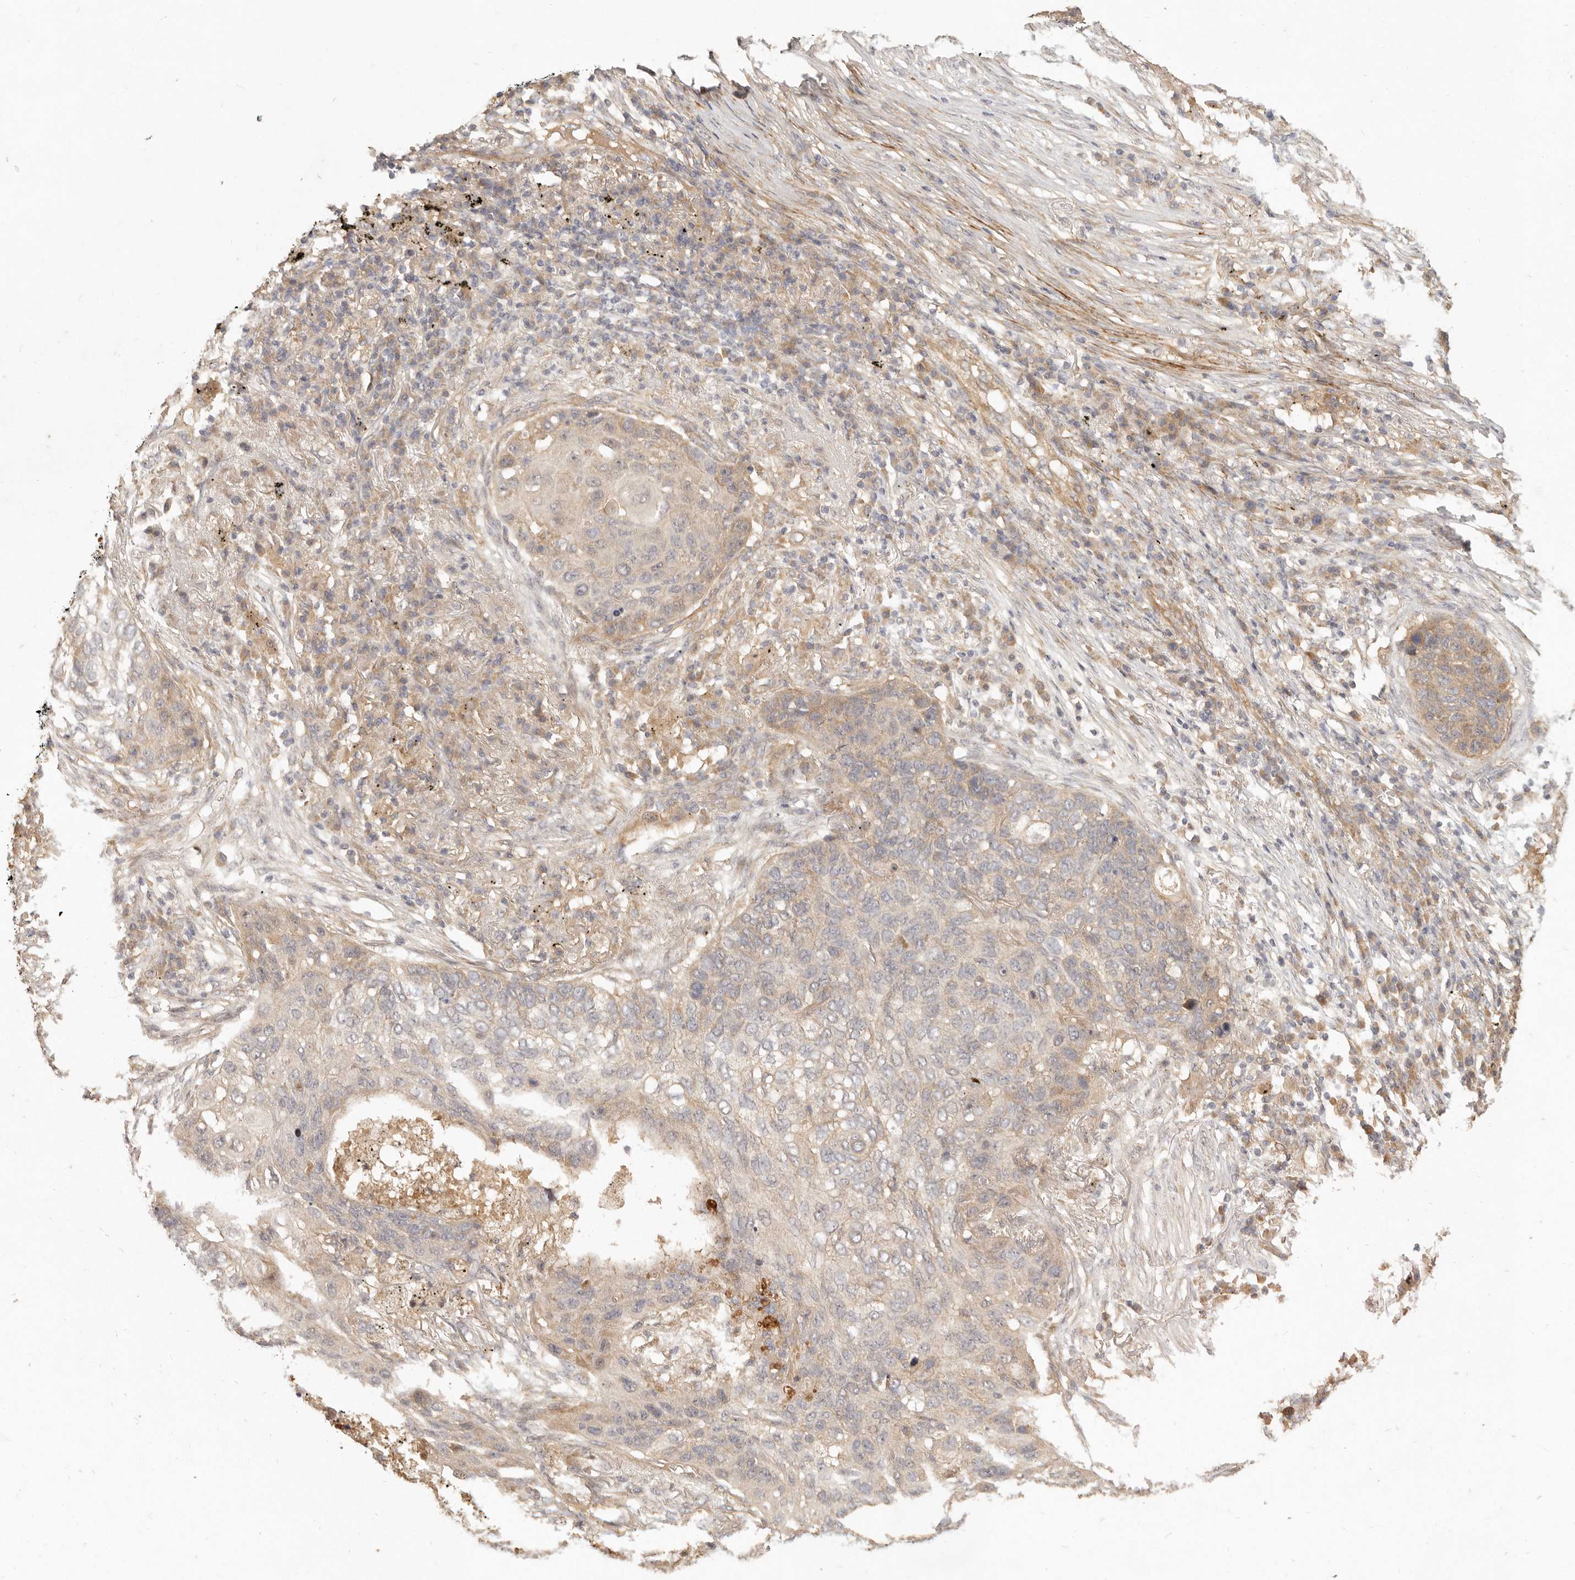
{"staining": {"intensity": "weak", "quantity": "25%-75%", "location": "cytoplasmic/membranous"}, "tissue": "lung cancer", "cell_type": "Tumor cells", "image_type": "cancer", "snomed": [{"axis": "morphology", "description": "Squamous cell carcinoma, NOS"}, {"axis": "topography", "description": "Lung"}], "caption": "This is a photomicrograph of IHC staining of squamous cell carcinoma (lung), which shows weak staining in the cytoplasmic/membranous of tumor cells.", "gene": "VIPR1", "patient": {"sex": "female", "age": 63}}